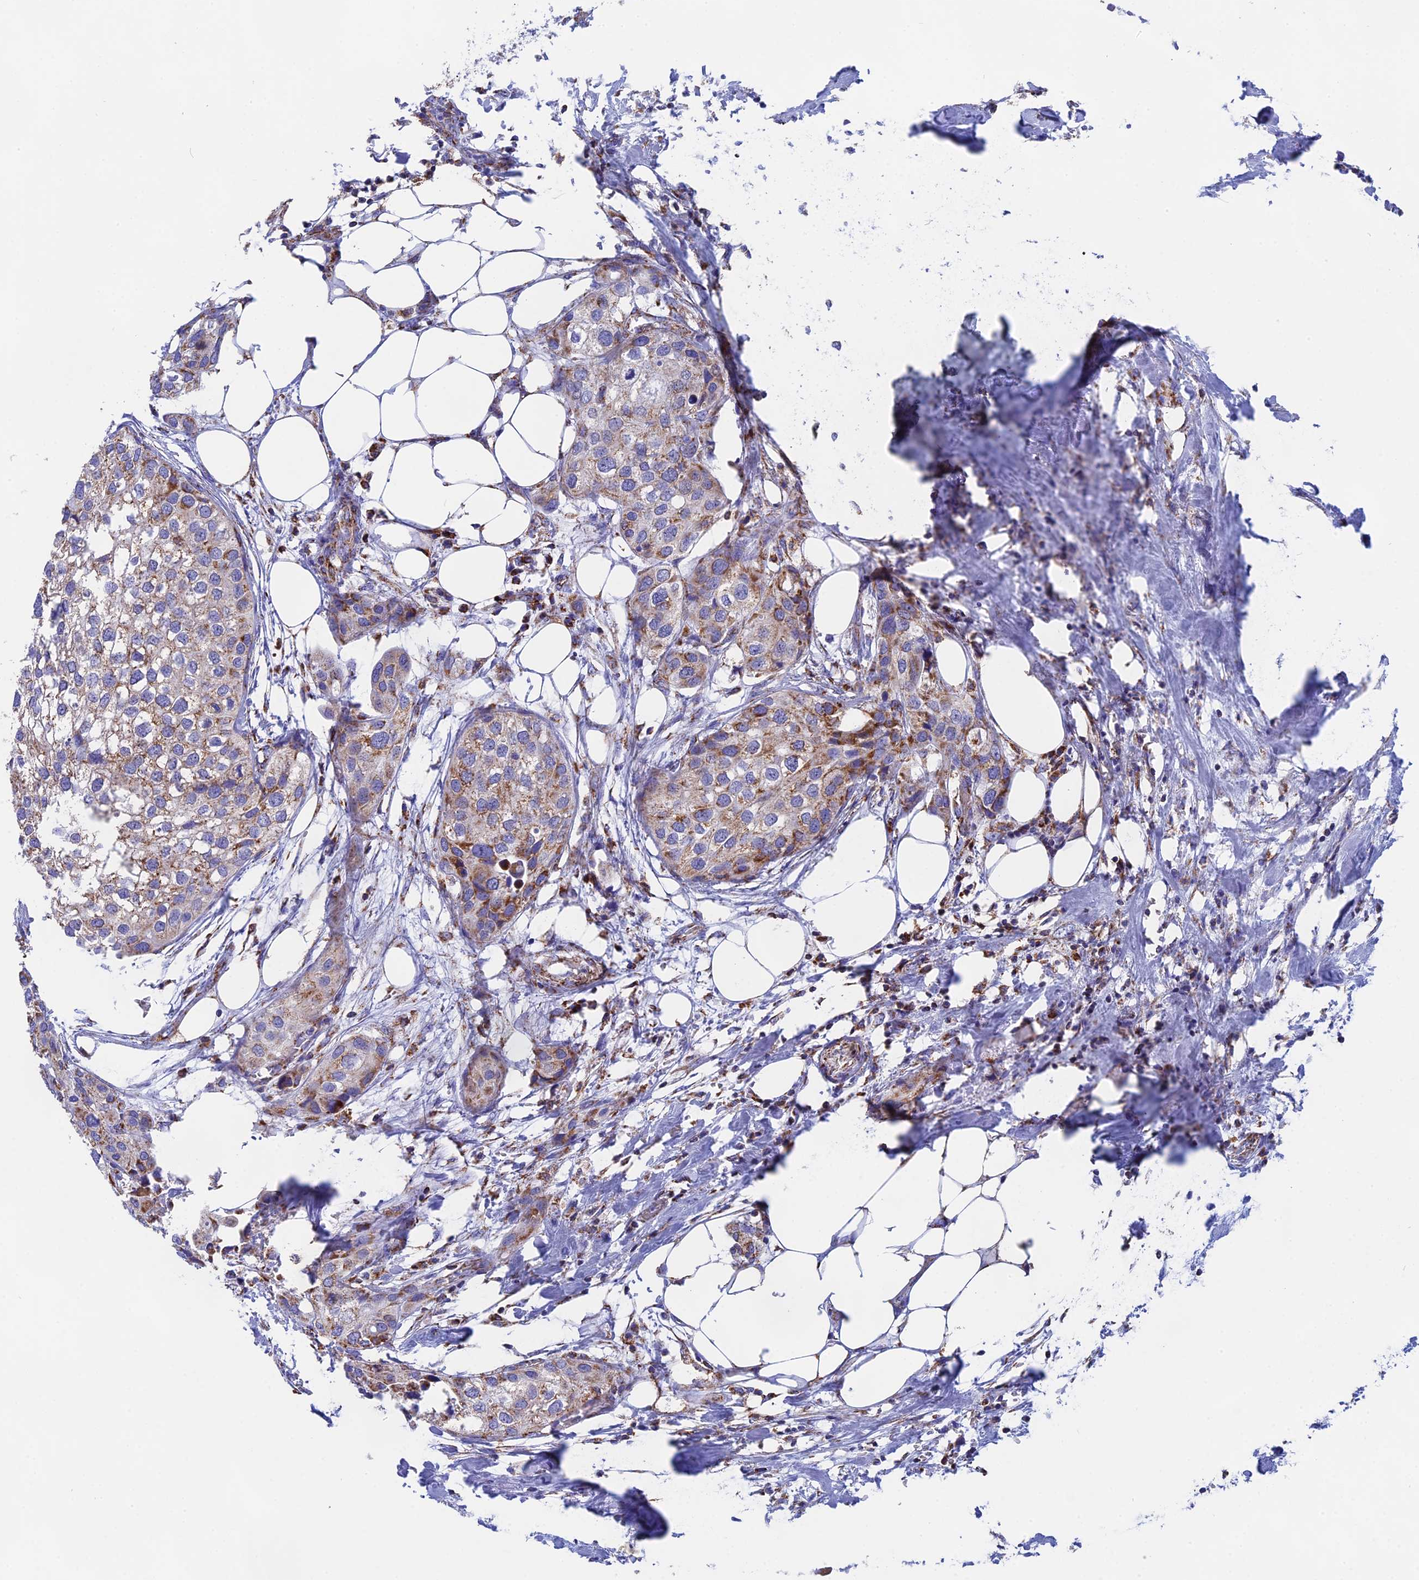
{"staining": {"intensity": "moderate", "quantity": "<25%", "location": "cytoplasmic/membranous"}, "tissue": "urothelial cancer", "cell_type": "Tumor cells", "image_type": "cancer", "snomed": [{"axis": "morphology", "description": "Urothelial carcinoma, High grade"}, {"axis": "topography", "description": "Urinary bladder"}], "caption": "The image exhibits staining of urothelial cancer, revealing moderate cytoplasmic/membranous protein staining (brown color) within tumor cells.", "gene": "NDUFA5", "patient": {"sex": "male", "age": 64}}